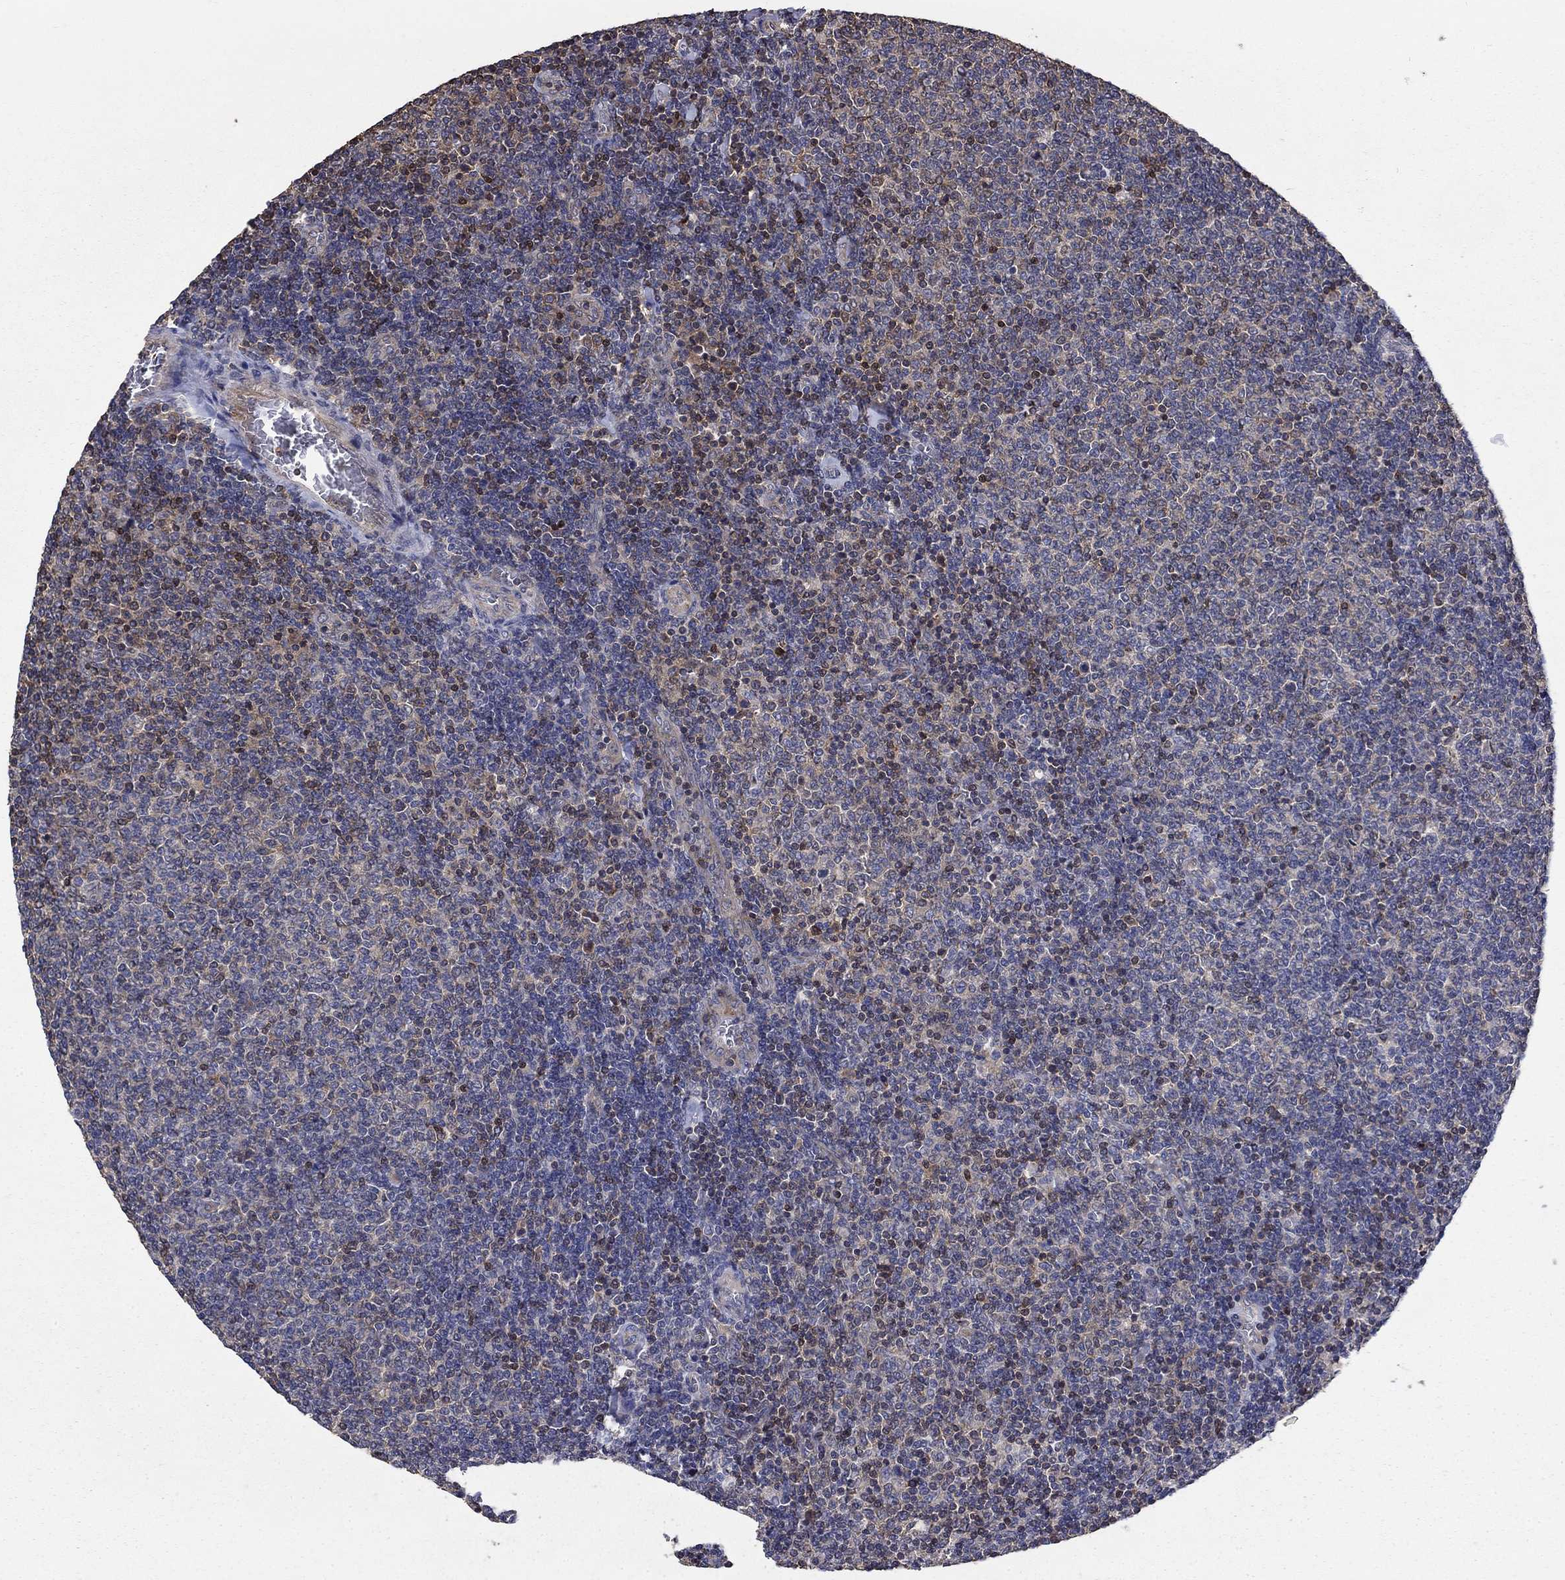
{"staining": {"intensity": "negative", "quantity": "none", "location": "none"}, "tissue": "lymphoma", "cell_type": "Tumor cells", "image_type": "cancer", "snomed": [{"axis": "morphology", "description": "Malignant lymphoma, non-Hodgkin's type, Low grade"}, {"axis": "topography", "description": "Lymph node"}], "caption": "Tumor cells are negative for brown protein staining in lymphoma.", "gene": "DVL1", "patient": {"sex": "male", "age": 52}}